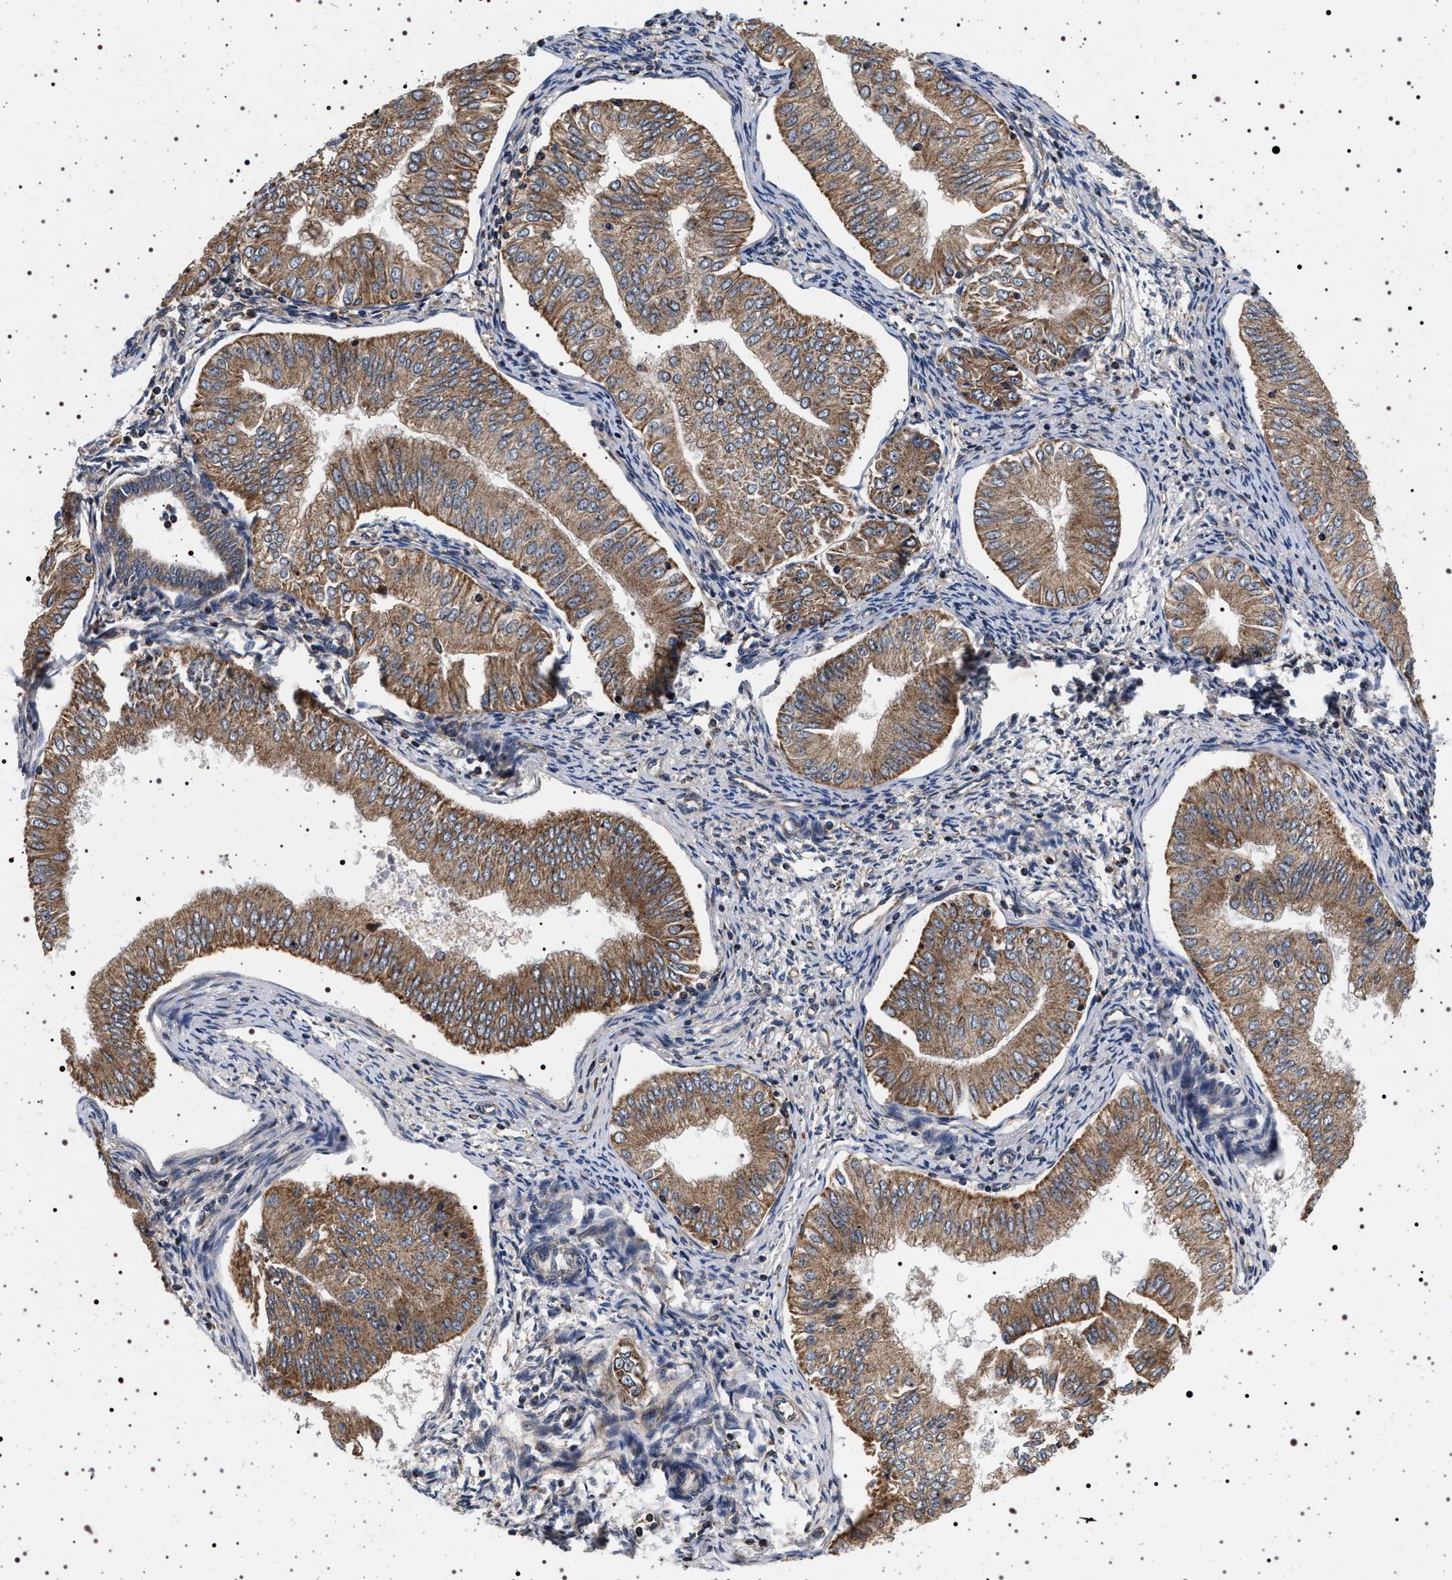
{"staining": {"intensity": "moderate", "quantity": ">75%", "location": "cytoplasmic/membranous"}, "tissue": "endometrial cancer", "cell_type": "Tumor cells", "image_type": "cancer", "snomed": [{"axis": "morphology", "description": "Normal tissue, NOS"}, {"axis": "morphology", "description": "Adenocarcinoma, NOS"}, {"axis": "topography", "description": "Endometrium"}], "caption": "Adenocarcinoma (endometrial) stained for a protein (brown) shows moderate cytoplasmic/membranous positive staining in about >75% of tumor cells.", "gene": "DCBLD2", "patient": {"sex": "female", "age": 53}}